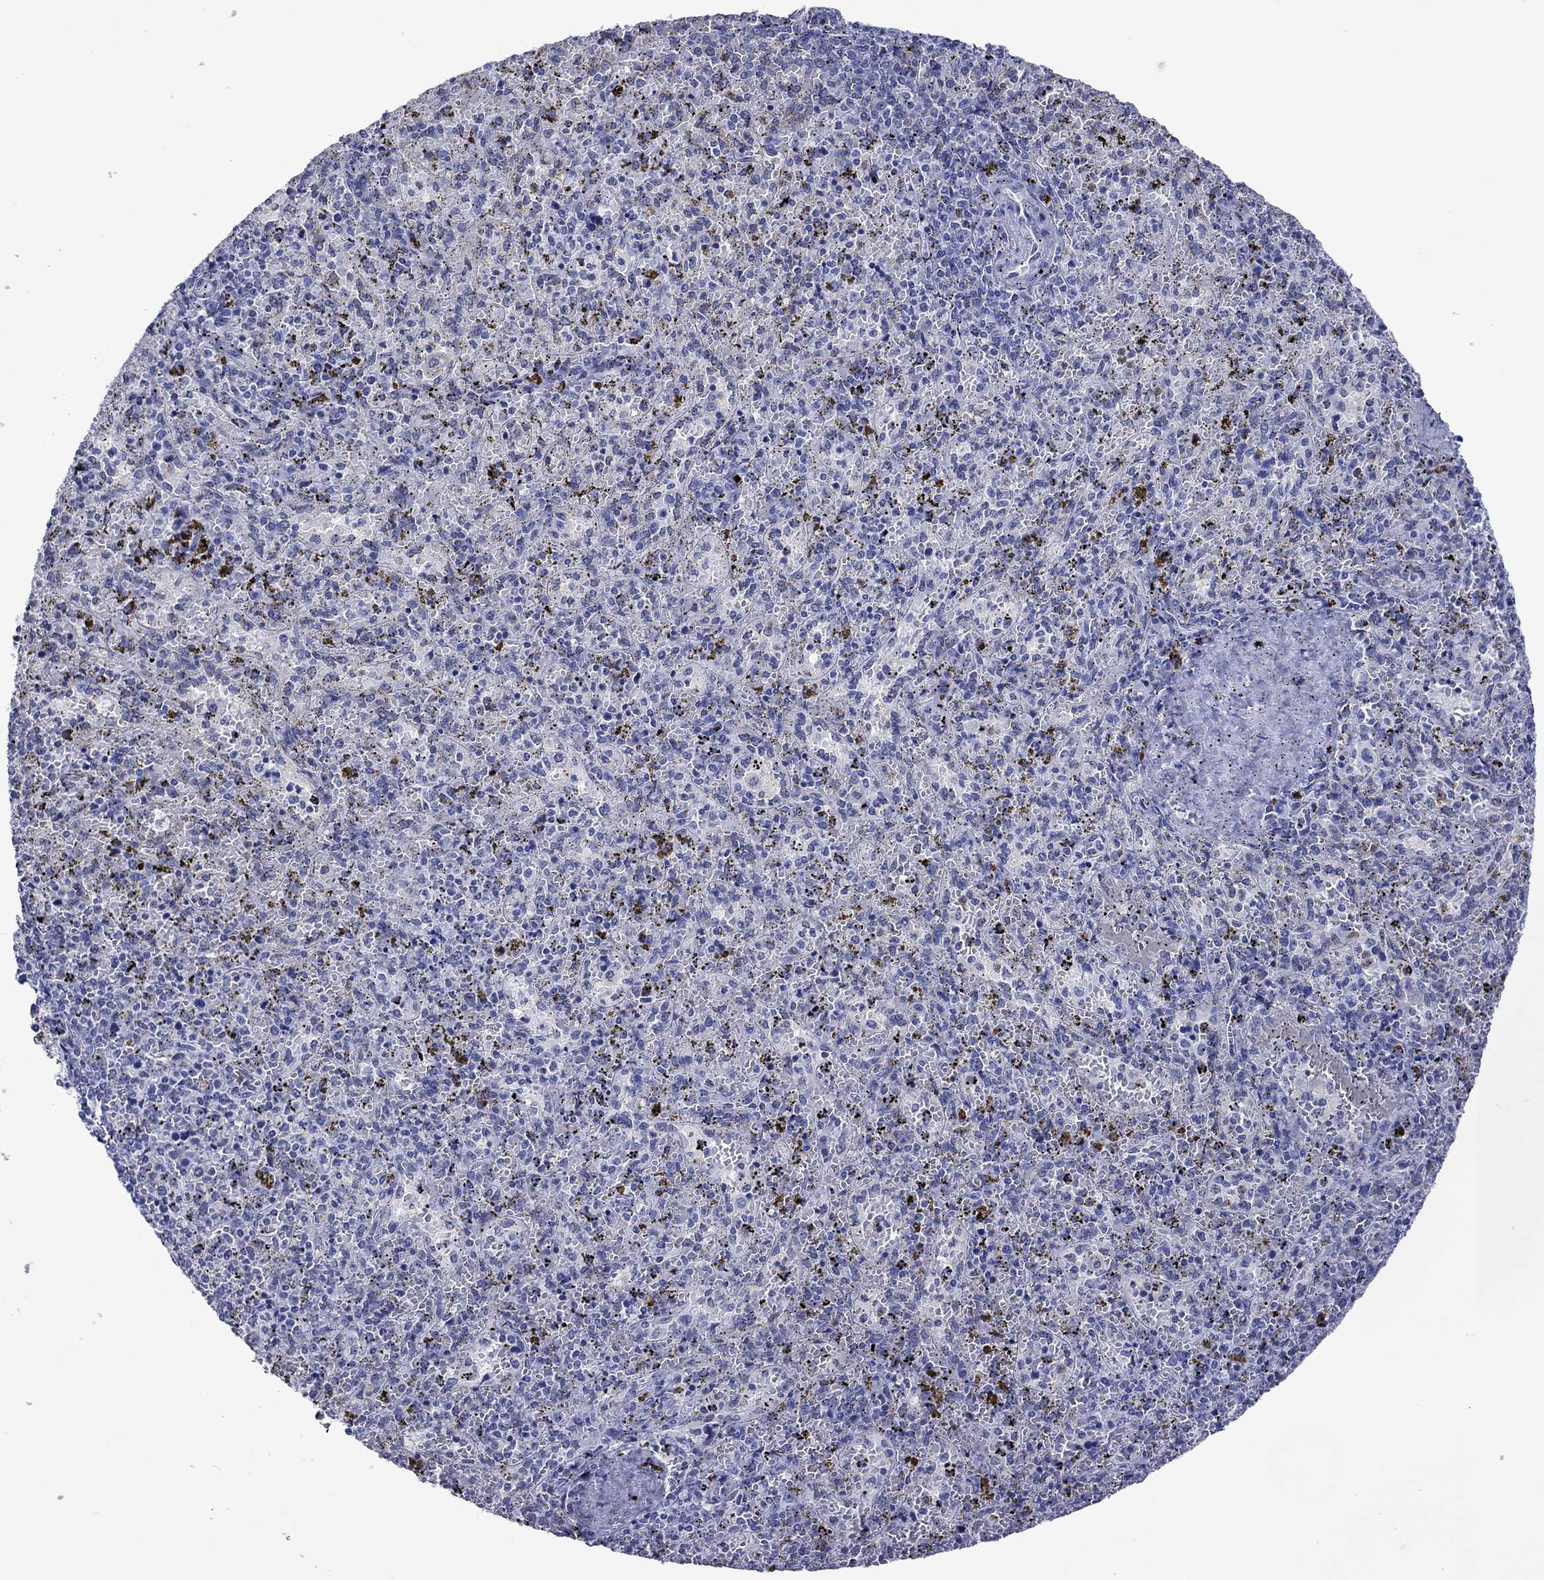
{"staining": {"intensity": "negative", "quantity": "none", "location": "none"}, "tissue": "spleen", "cell_type": "Cells in red pulp", "image_type": "normal", "snomed": [{"axis": "morphology", "description": "Normal tissue, NOS"}, {"axis": "topography", "description": "Spleen"}], "caption": "Immunohistochemical staining of normal spleen reveals no significant positivity in cells in red pulp.", "gene": "PIWIL1", "patient": {"sex": "female", "age": 50}}